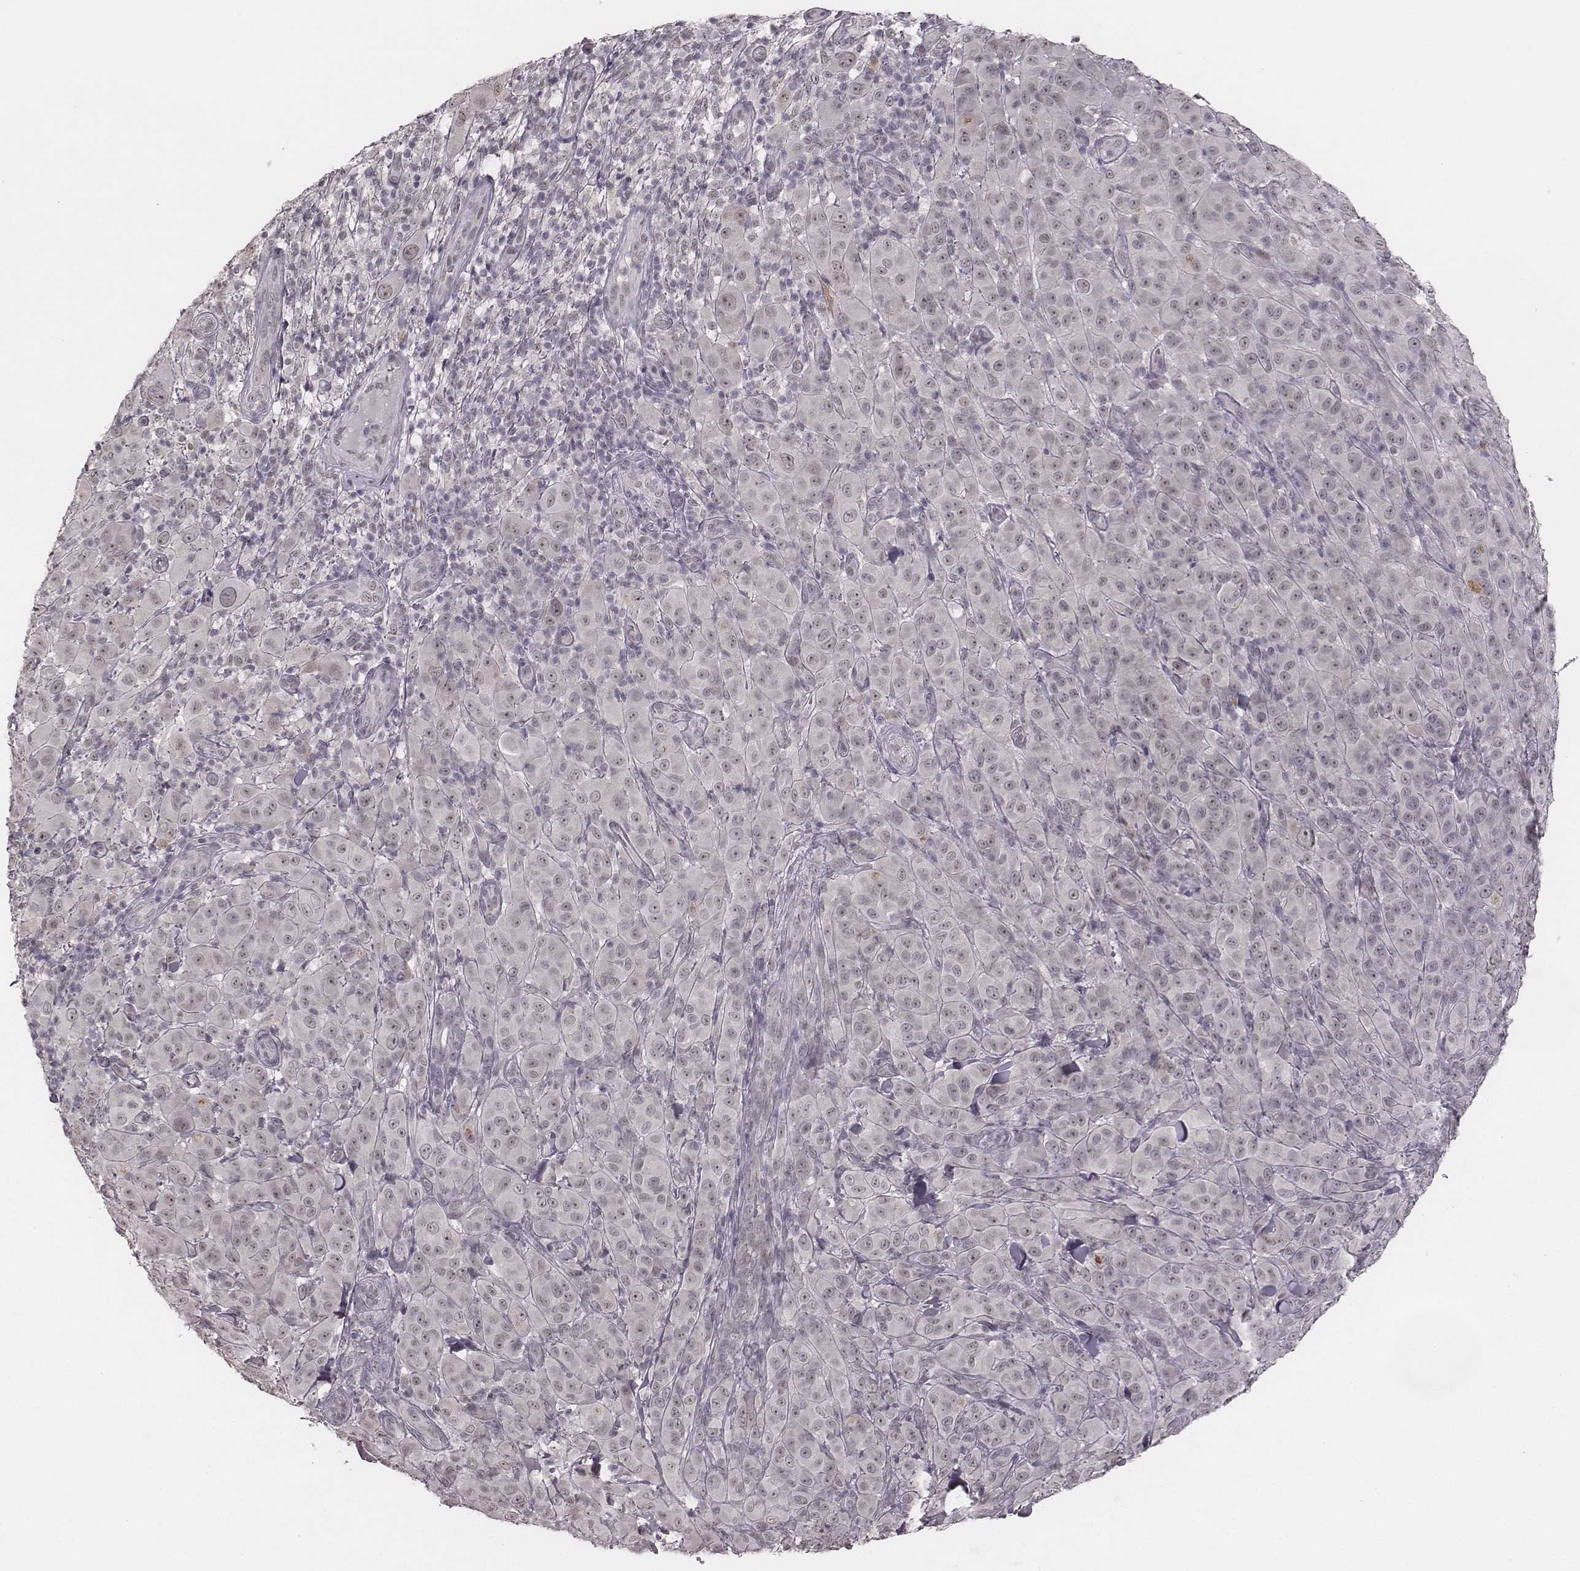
{"staining": {"intensity": "weak", "quantity": "<25%", "location": "cytoplasmic/membranous"}, "tissue": "melanoma", "cell_type": "Tumor cells", "image_type": "cancer", "snomed": [{"axis": "morphology", "description": "Malignant melanoma, NOS"}, {"axis": "topography", "description": "Skin"}], "caption": "IHC histopathology image of malignant melanoma stained for a protein (brown), which demonstrates no positivity in tumor cells.", "gene": "RPGRIP1", "patient": {"sex": "female", "age": 87}}